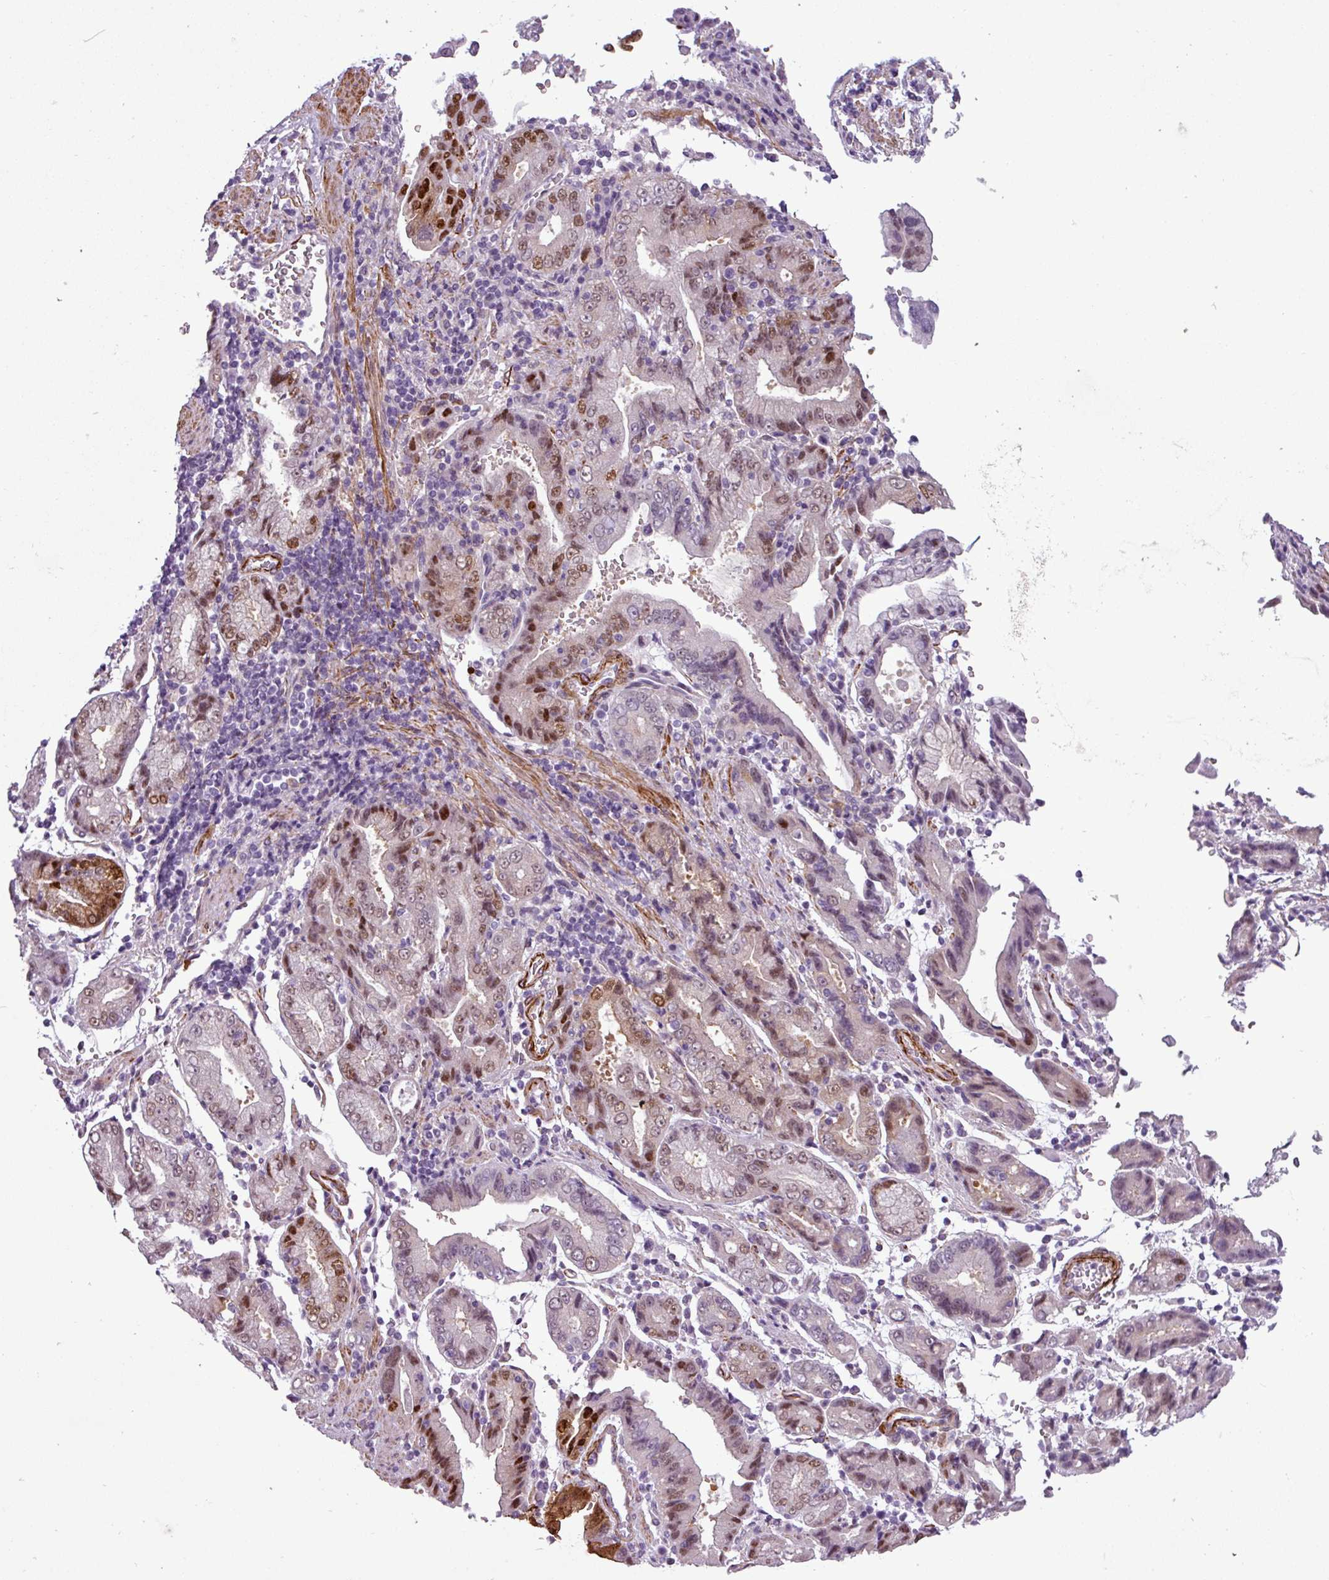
{"staining": {"intensity": "moderate", "quantity": "25%-75%", "location": "nuclear"}, "tissue": "stomach cancer", "cell_type": "Tumor cells", "image_type": "cancer", "snomed": [{"axis": "morphology", "description": "Adenocarcinoma, NOS"}, {"axis": "topography", "description": "Stomach"}], "caption": "The micrograph shows staining of stomach cancer, revealing moderate nuclear protein expression (brown color) within tumor cells.", "gene": "ATP10A", "patient": {"sex": "male", "age": 62}}